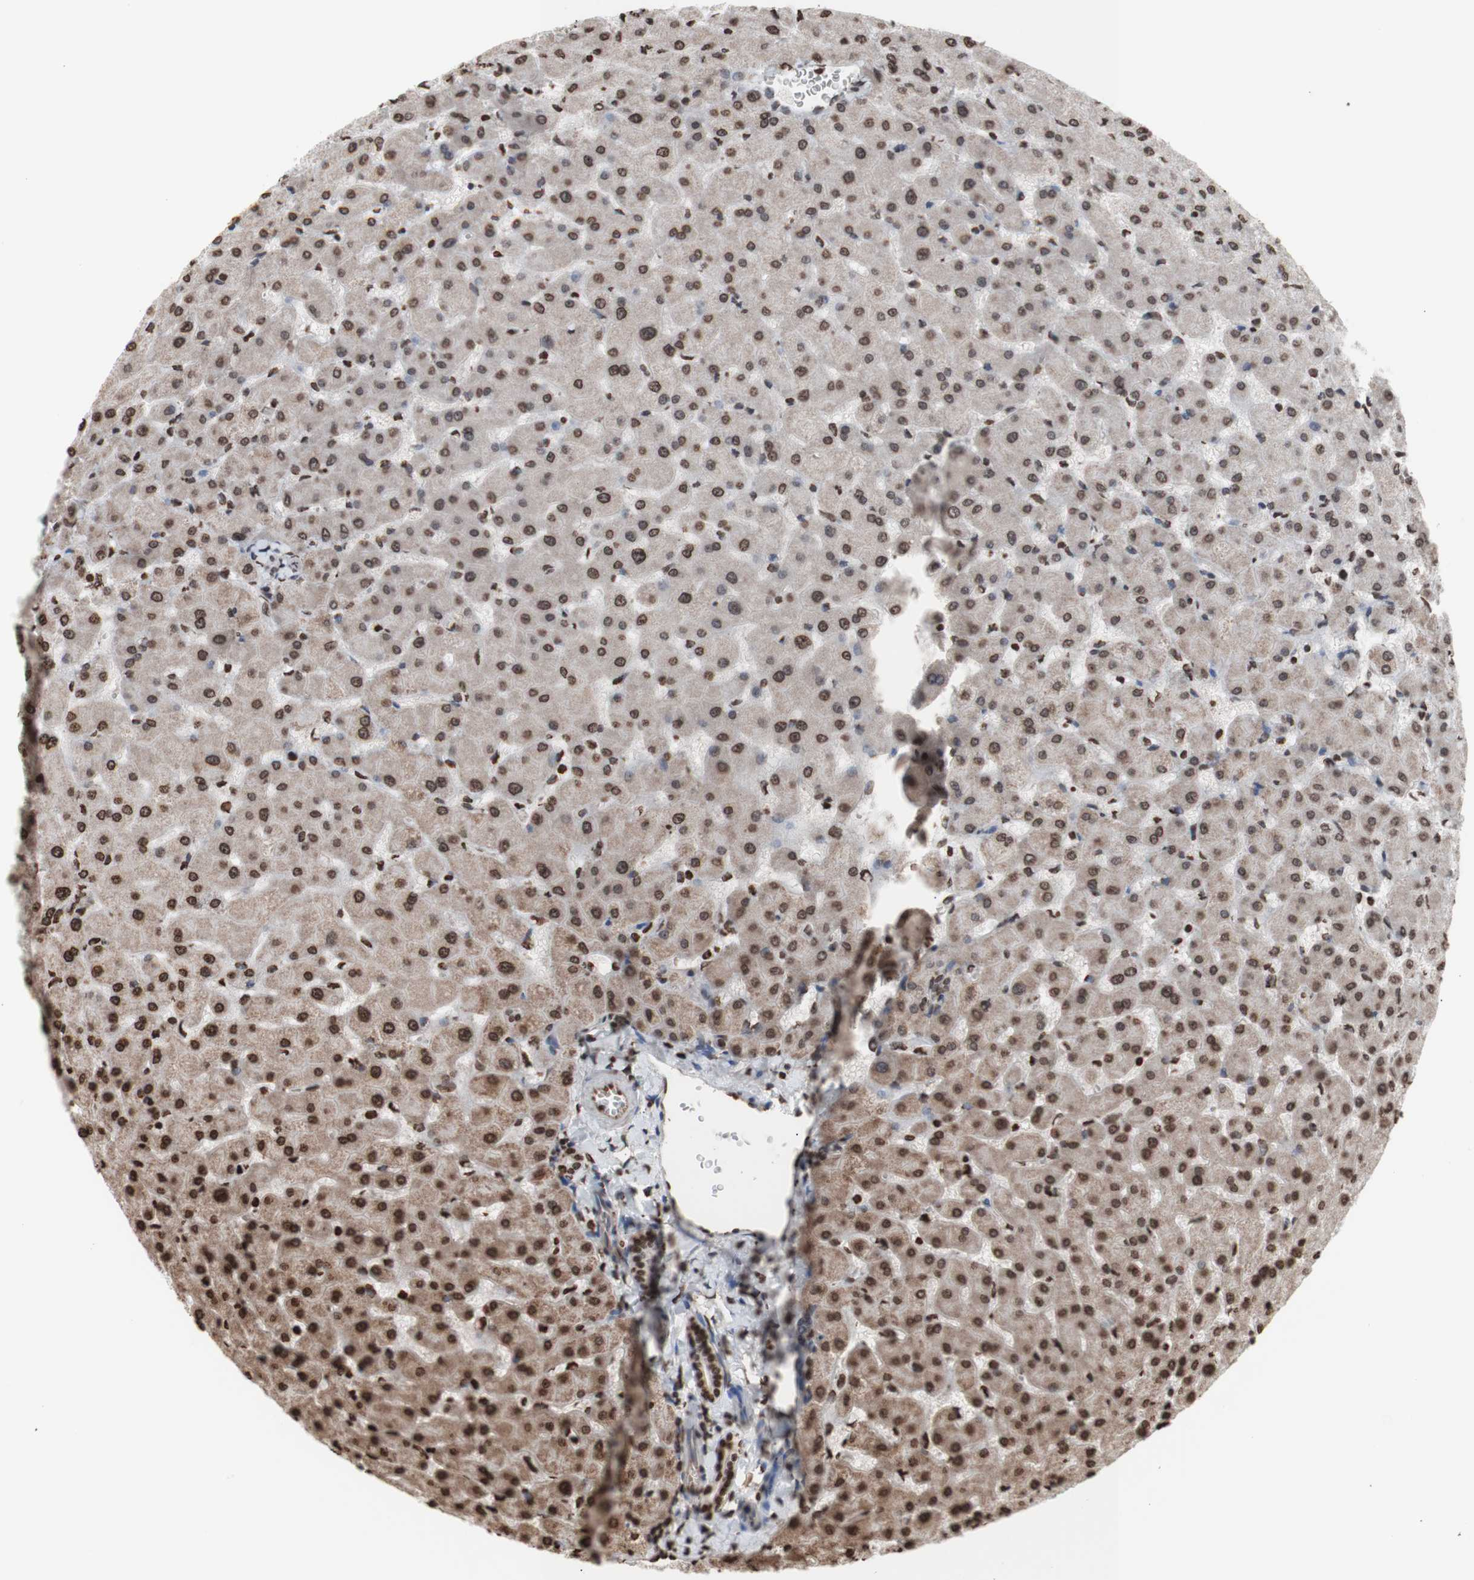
{"staining": {"intensity": "moderate", "quantity": ">75%", "location": "nuclear"}, "tissue": "liver", "cell_type": "Cholangiocytes", "image_type": "normal", "snomed": [{"axis": "morphology", "description": "Normal tissue, NOS"}, {"axis": "topography", "description": "Liver"}], "caption": "Moderate nuclear staining is appreciated in approximately >75% of cholangiocytes in unremarkable liver. Immunohistochemistry (ihc) stains the protein of interest in brown and the nuclei are stained blue.", "gene": "SNAI2", "patient": {"sex": "female", "age": 63}}